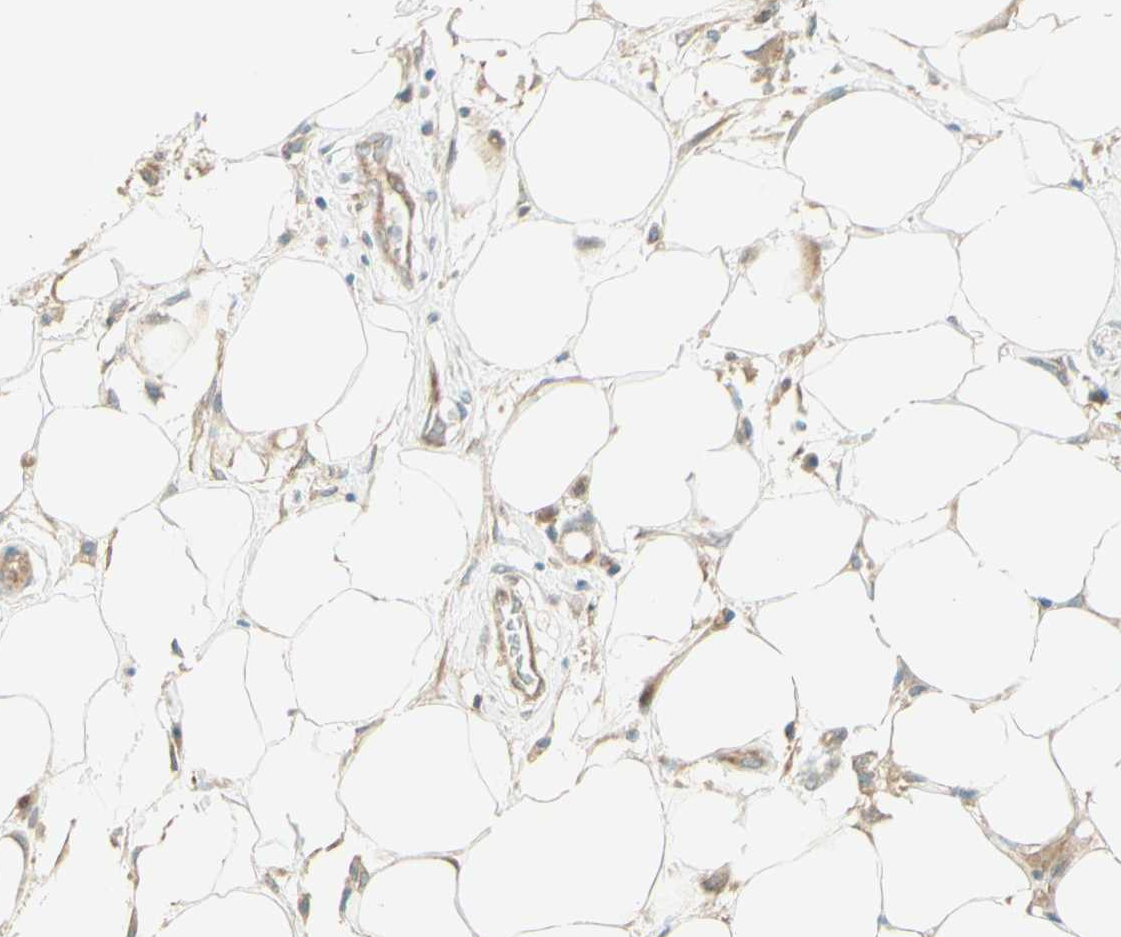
{"staining": {"intensity": "negative", "quantity": "none", "location": "none"}, "tissue": "pancreatic cancer", "cell_type": "Tumor cells", "image_type": "cancer", "snomed": [{"axis": "morphology", "description": "Adenocarcinoma, NOS"}, {"axis": "topography", "description": "Pancreas"}], "caption": "The histopathology image shows no significant staining in tumor cells of pancreatic adenocarcinoma.", "gene": "PROM1", "patient": {"sex": "female", "age": 71}}